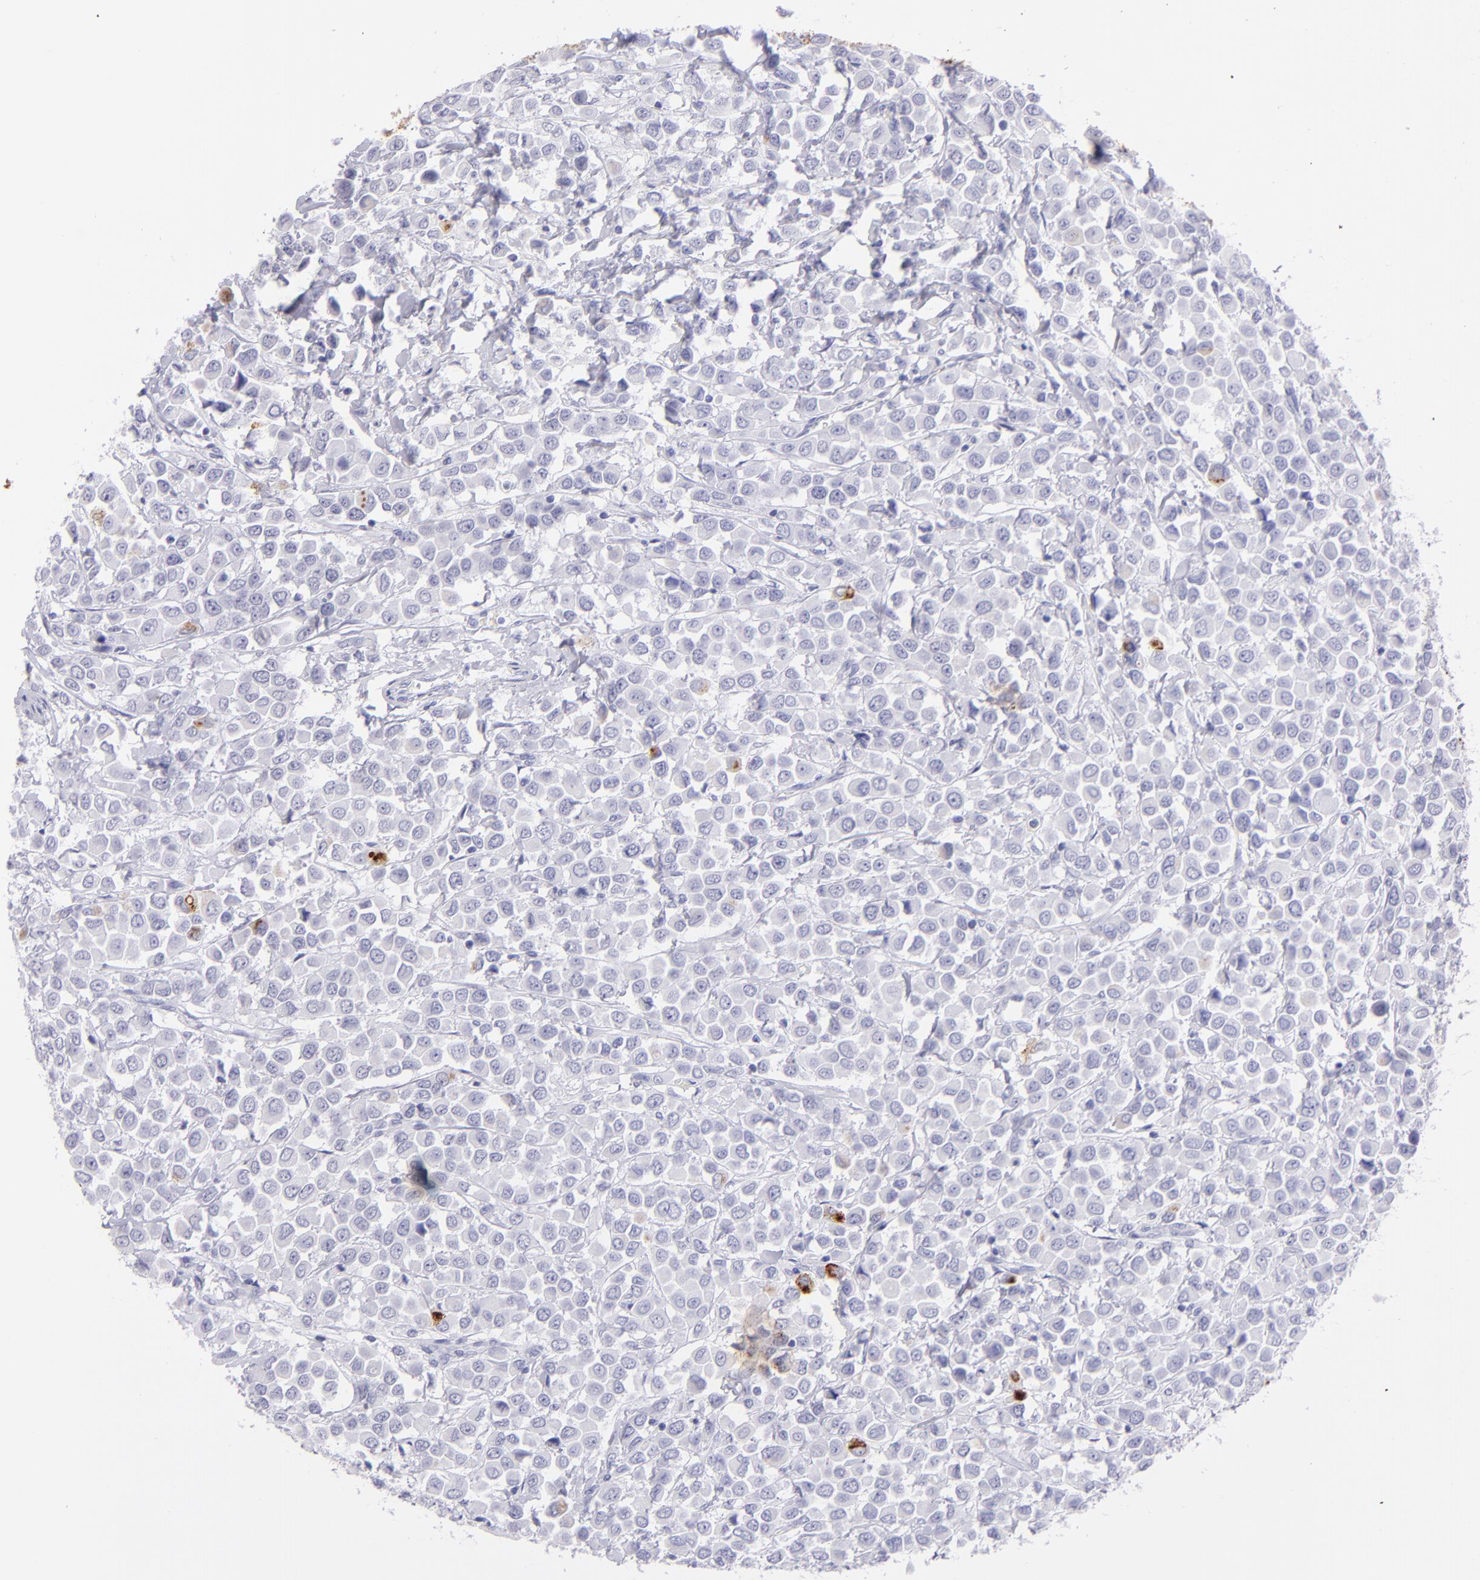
{"staining": {"intensity": "negative", "quantity": "none", "location": "none"}, "tissue": "breast cancer", "cell_type": "Tumor cells", "image_type": "cancer", "snomed": [{"axis": "morphology", "description": "Duct carcinoma"}, {"axis": "topography", "description": "Breast"}], "caption": "Immunohistochemistry histopathology image of neoplastic tissue: human intraductal carcinoma (breast) stained with DAB reveals no significant protein expression in tumor cells. (Brightfield microscopy of DAB (3,3'-diaminobenzidine) immunohistochemistry at high magnification).", "gene": "PIP", "patient": {"sex": "female", "age": 61}}